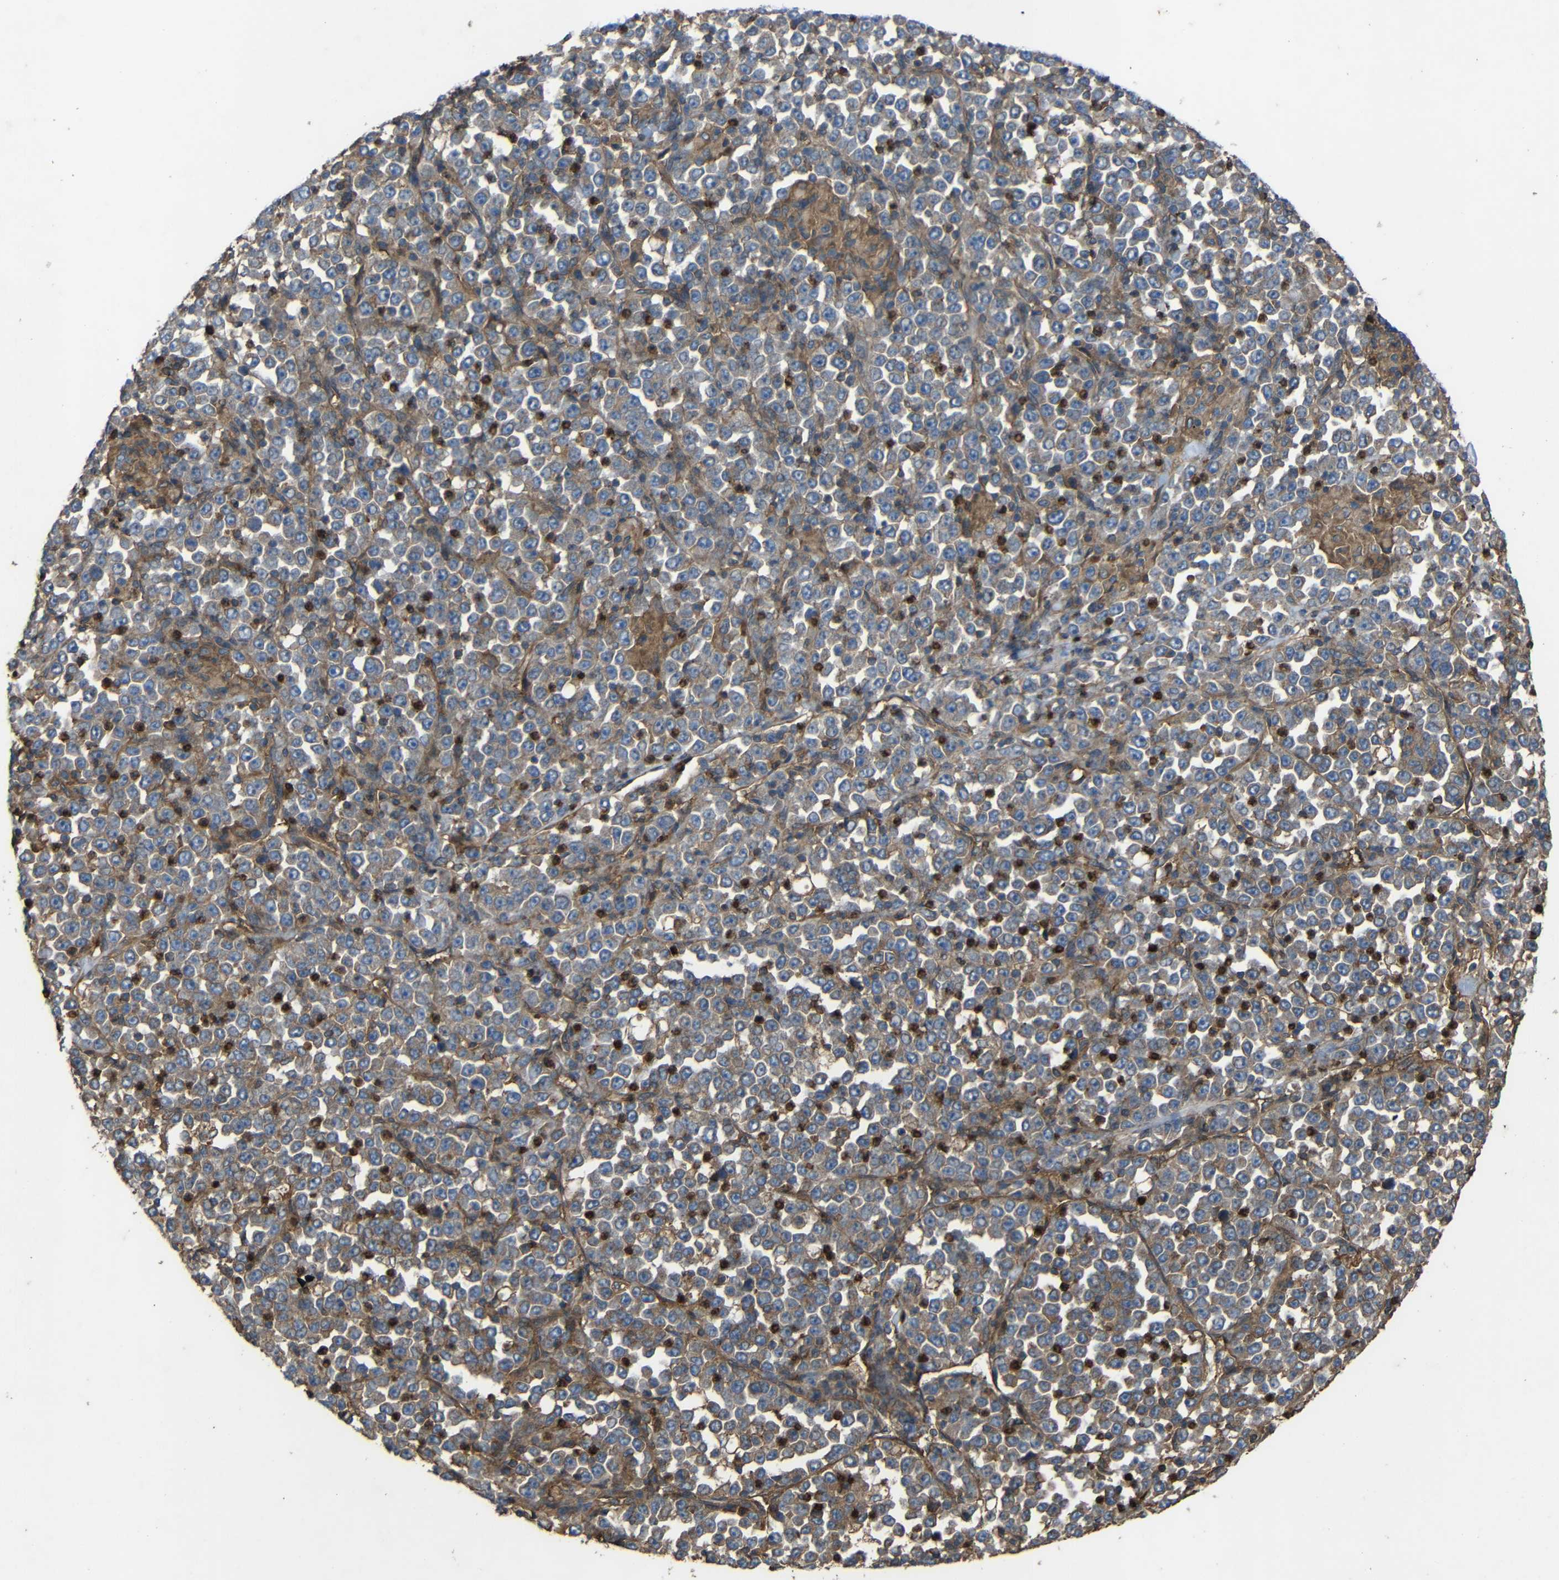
{"staining": {"intensity": "moderate", "quantity": ">75%", "location": "cytoplasmic/membranous"}, "tissue": "stomach cancer", "cell_type": "Tumor cells", "image_type": "cancer", "snomed": [{"axis": "morphology", "description": "Normal tissue, NOS"}, {"axis": "morphology", "description": "Adenocarcinoma, NOS"}, {"axis": "topography", "description": "Stomach, upper"}, {"axis": "topography", "description": "Stomach"}], "caption": "Protein staining of adenocarcinoma (stomach) tissue displays moderate cytoplasmic/membranous staining in about >75% of tumor cells.", "gene": "TREM2", "patient": {"sex": "male", "age": 59}}